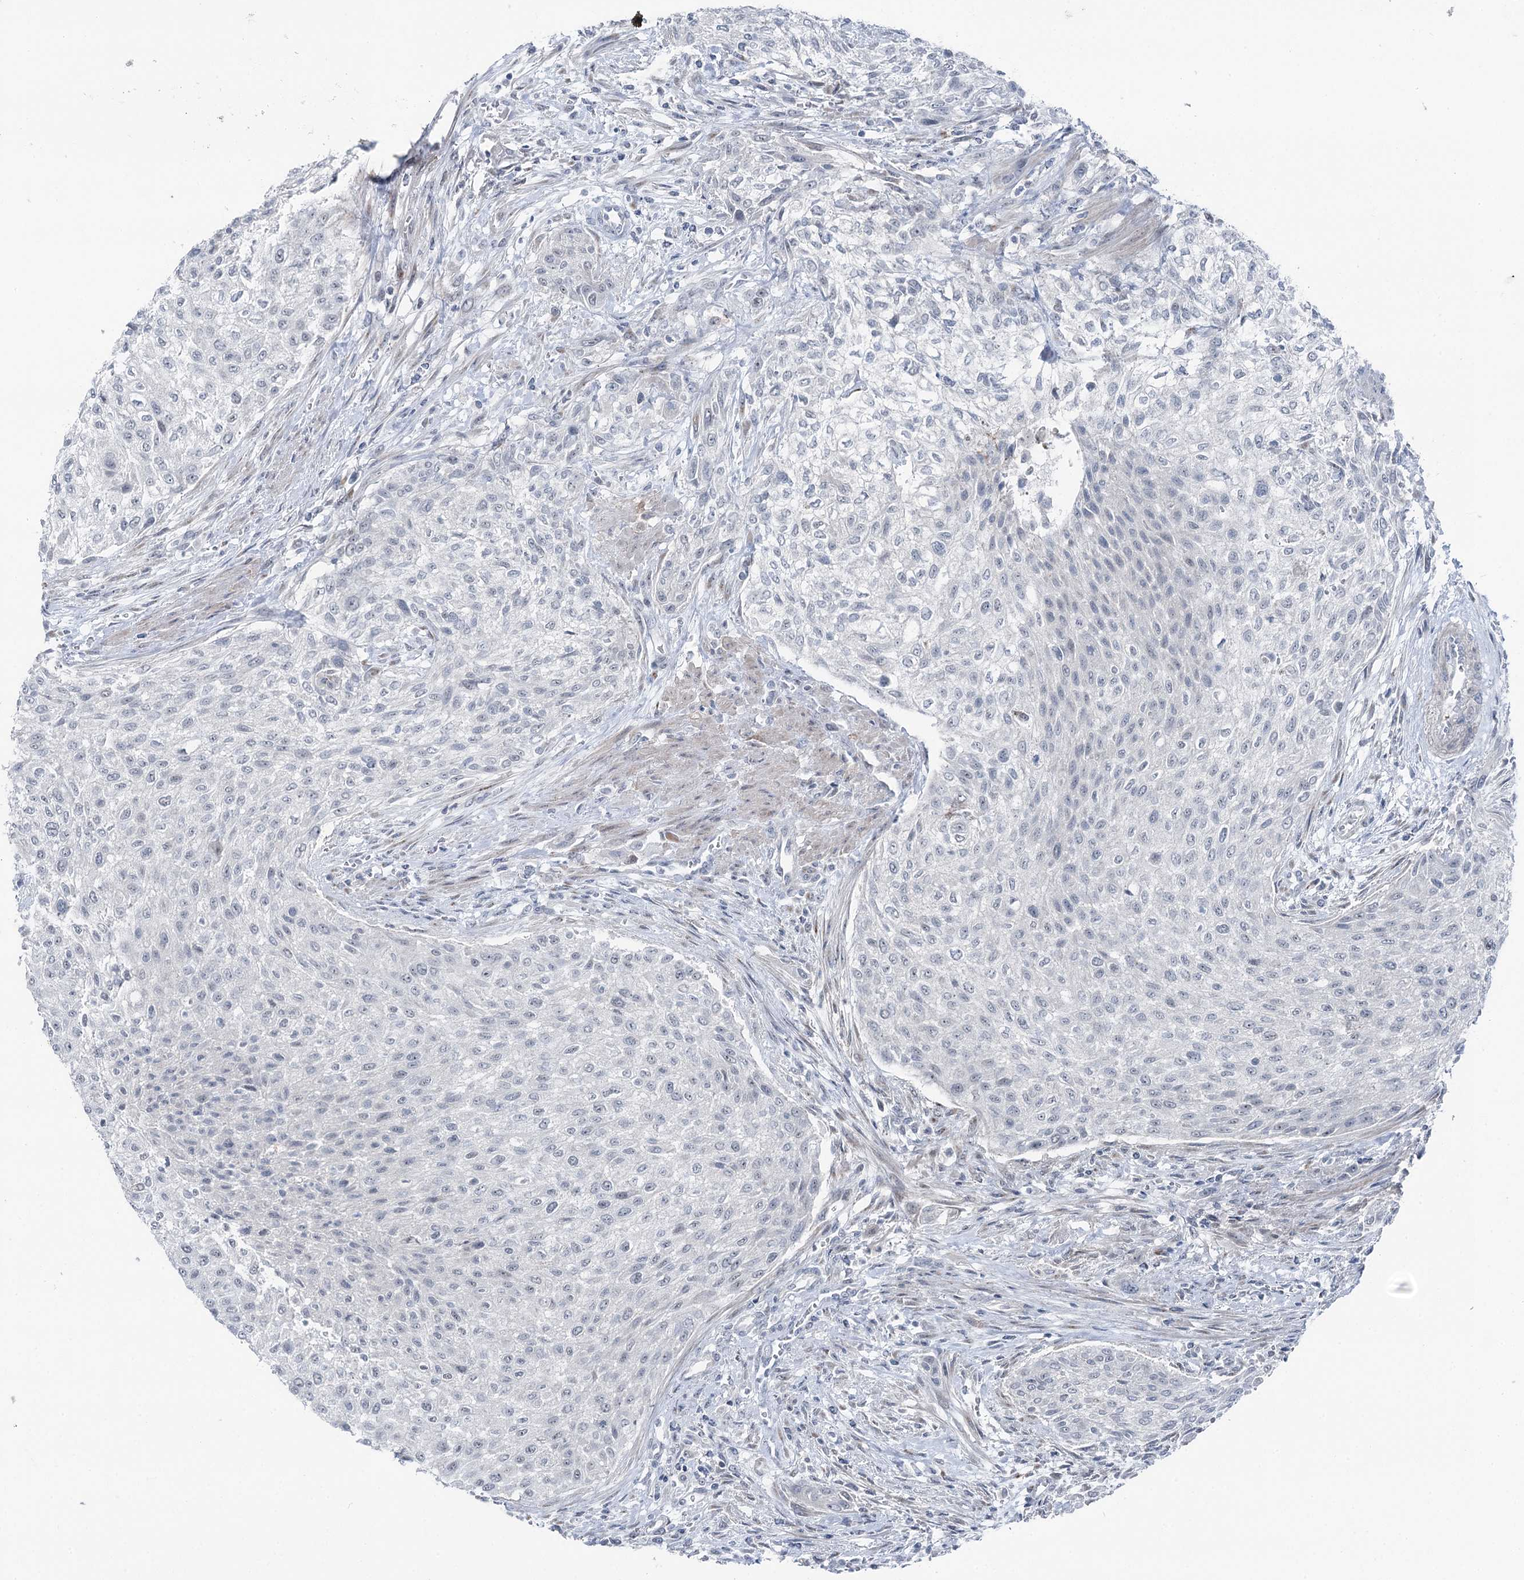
{"staining": {"intensity": "negative", "quantity": "none", "location": "none"}, "tissue": "urothelial cancer", "cell_type": "Tumor cells", "image_type": "cancer", "snomed": [{"axis": "morphology", "description": "Urothelial carcinoma, High grade"}, {"axis": "topography", "description": "Urinary bladder"}], "caption": "Tumor cells are negative for brown protein staining in urothelial cancer.", "gene": "STEEP1", "patient": {"sex": "male", "age": 35}}